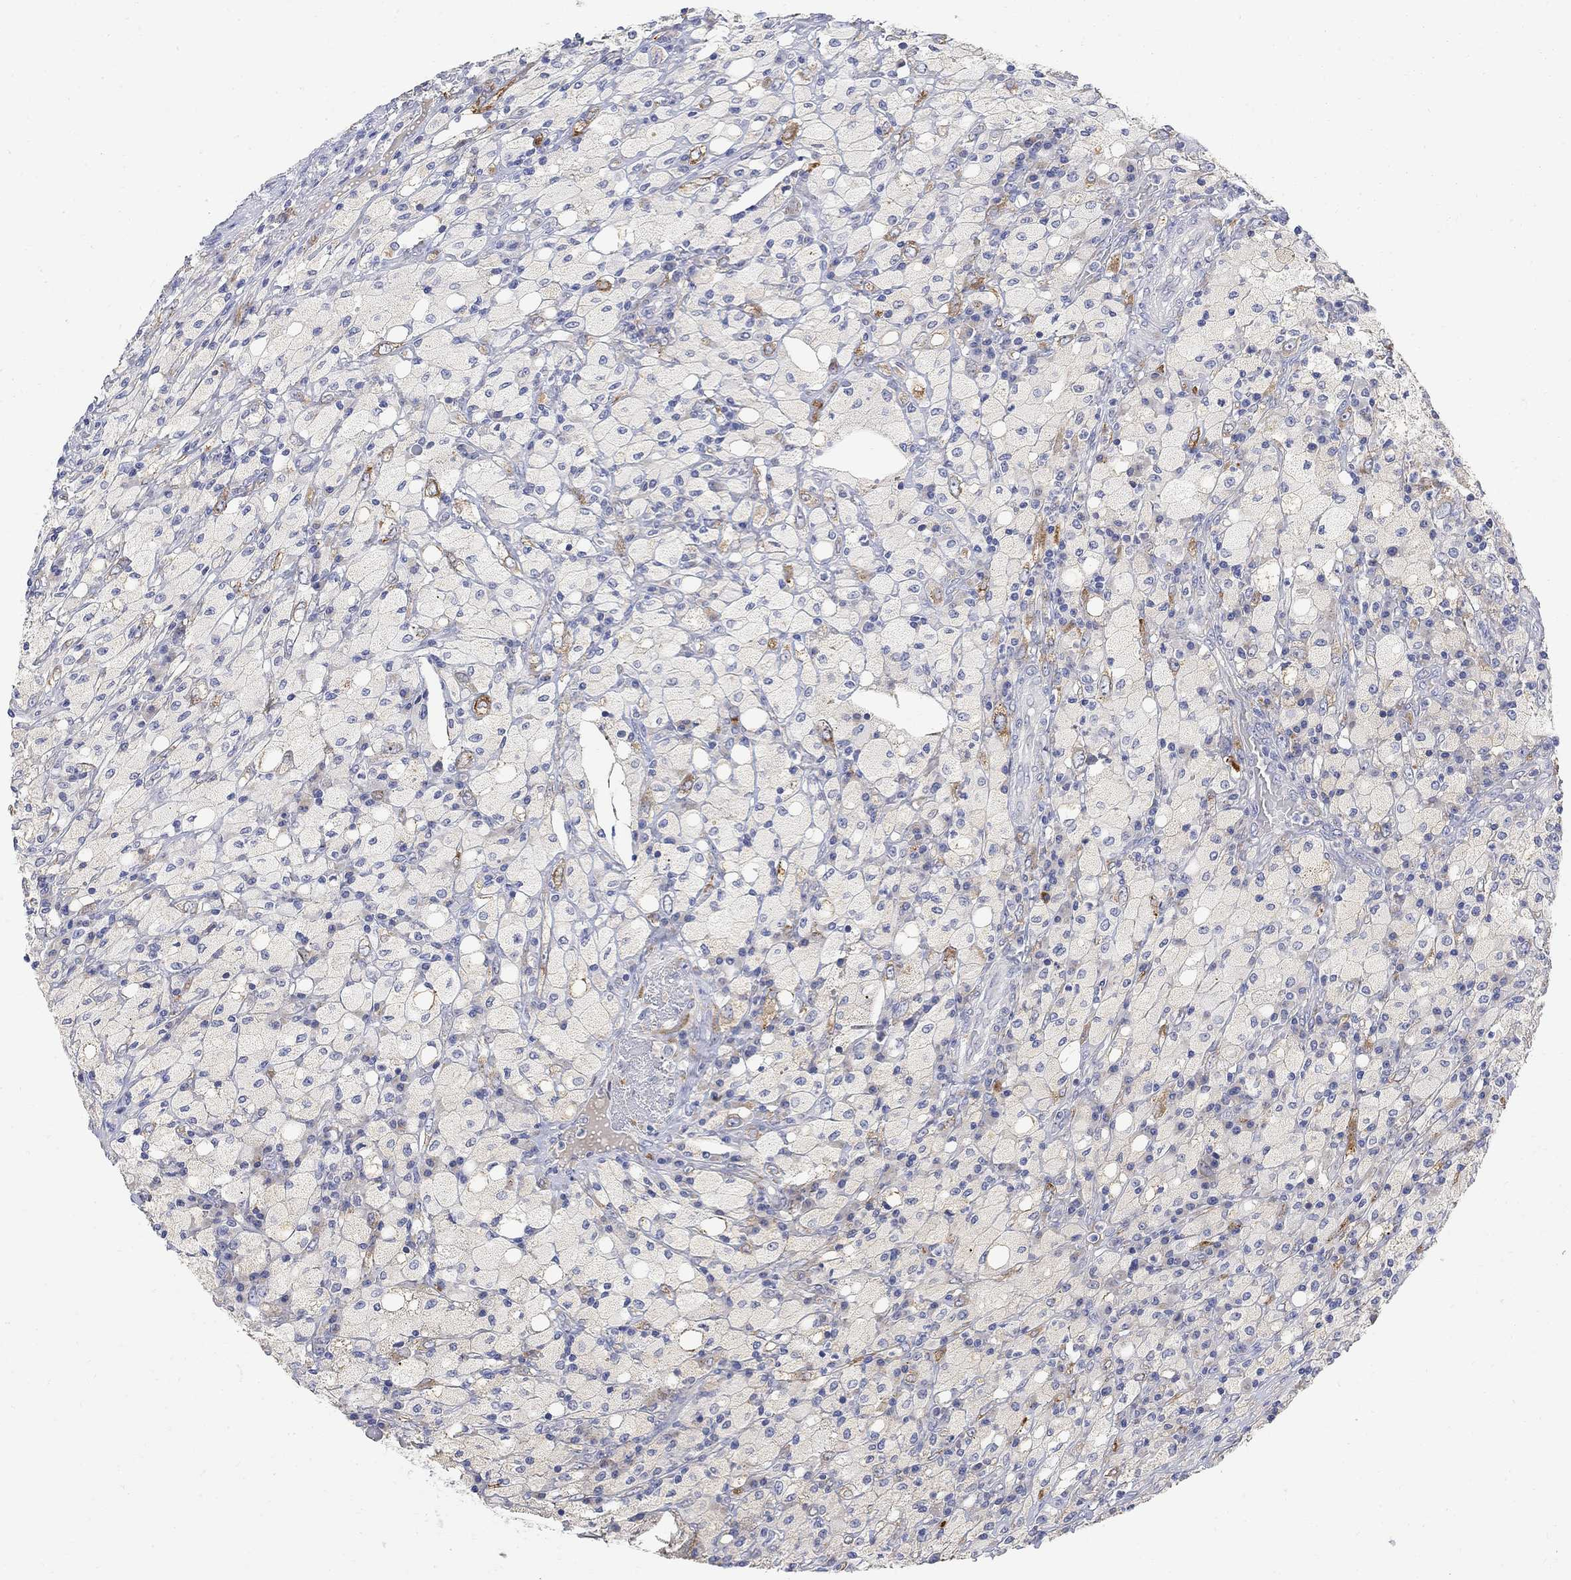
{"staining": {"intensity": "negative", "quantity": "none", "location": "none"}, "tissue": "testis cancer", "cell_type": "Tumor cells", "image_type": "cancer", "snomed": [{"axis": "morphology", "description": "Necrosis, NOS"}, {"axis": "morphology", "description": "Carcinoma, Embryonal, NOS"}, {"axis": "topography", "description": "Testis"}], "caption": "A photomicrograph of testis embryonal carcinoma stained for a protein displays no brown staining in tumor cells.", "gene": "FNDC5", "patient": {"sex": "male", "age": 19}}